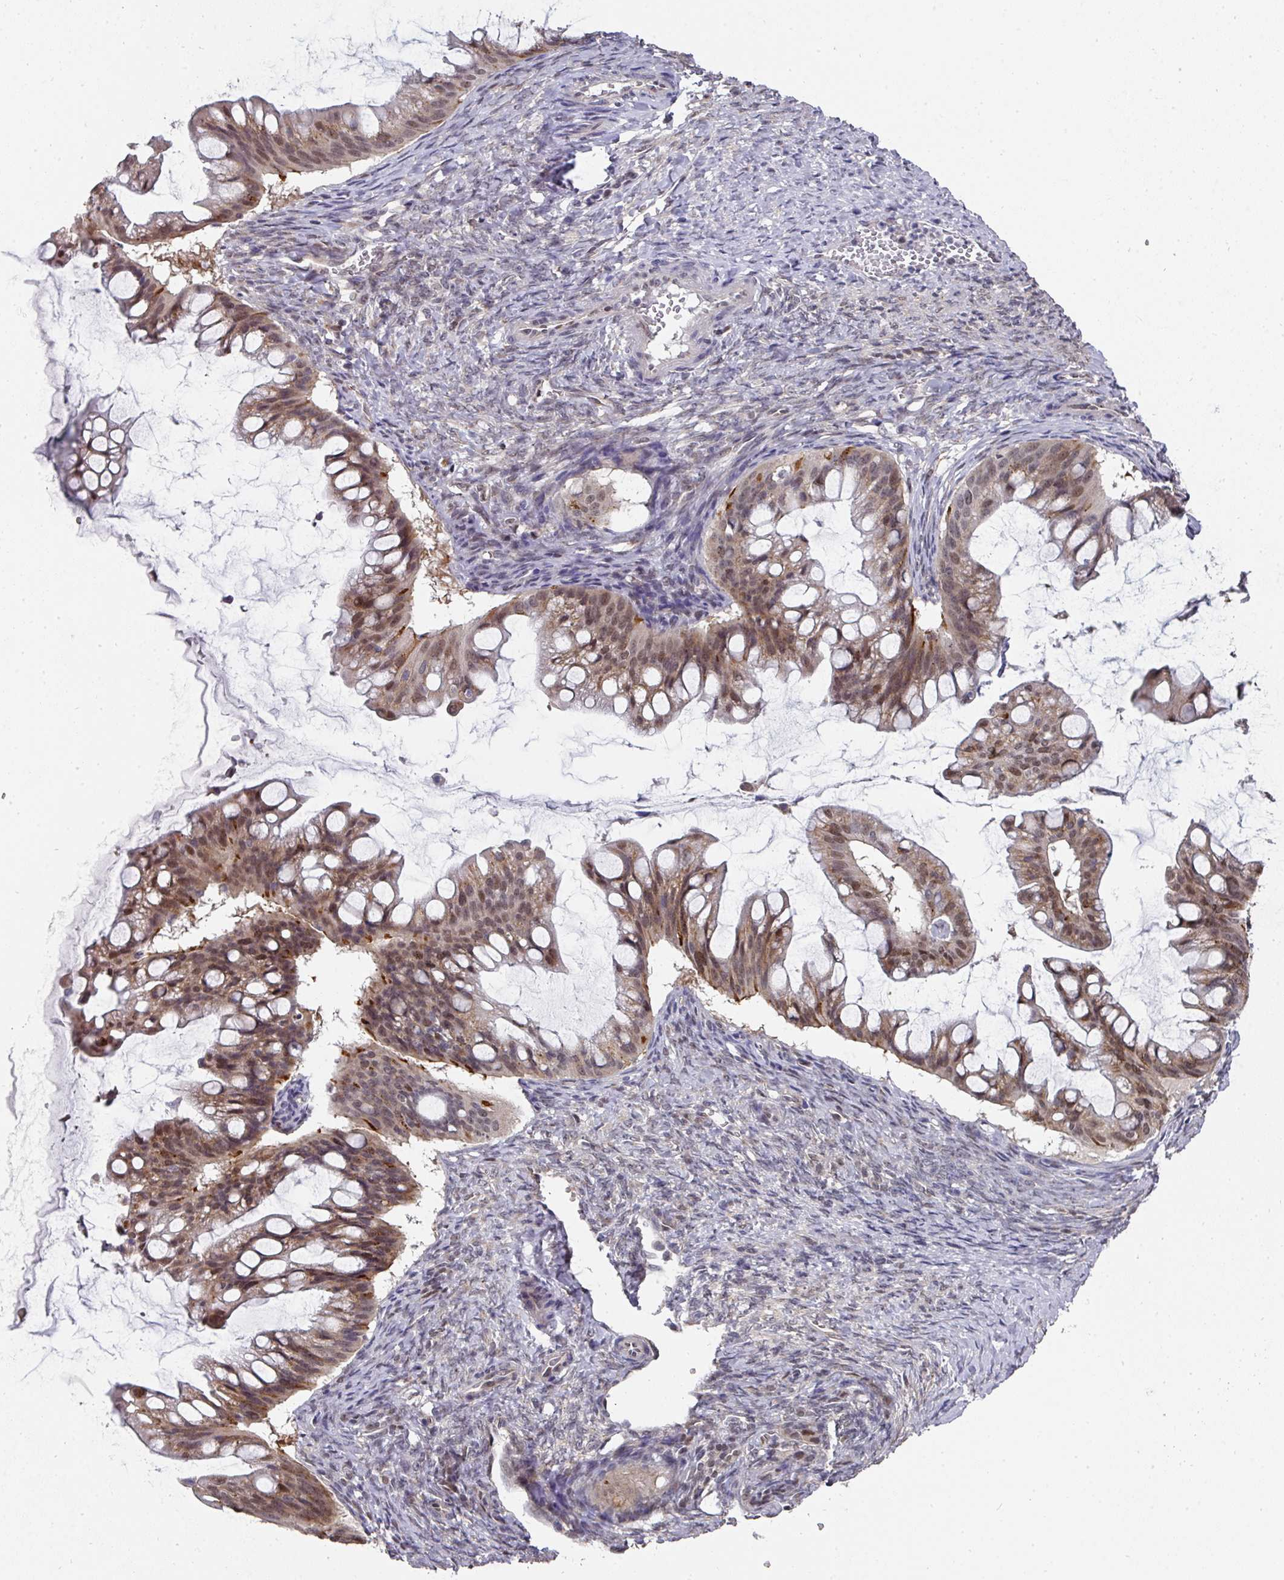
{"staining": {"intensity": "weak", "quantity": "25%-75%", "location": "cytoplasmic/membranous,nuclear"}, "tissue": "ovarian cancer", "cell_type": "Tumor cells", "image_type": "cancer", "snomed": [{"axis": "morphology", "description": "Cystadenocarcinoma, mucinous, NOS"}, {"axis": "topography", "description": "Ovary"}], "caption": "DAB (3,3'-diaminobenzidine) immunohistochemical staining of human ovarian cancer shows weak cytoplasmic/membranous and nuclear protein expression in about 25%-75% of tumor cells.", "gene": "C18orf25", "patient": {"sex": "female", "age": 73}}